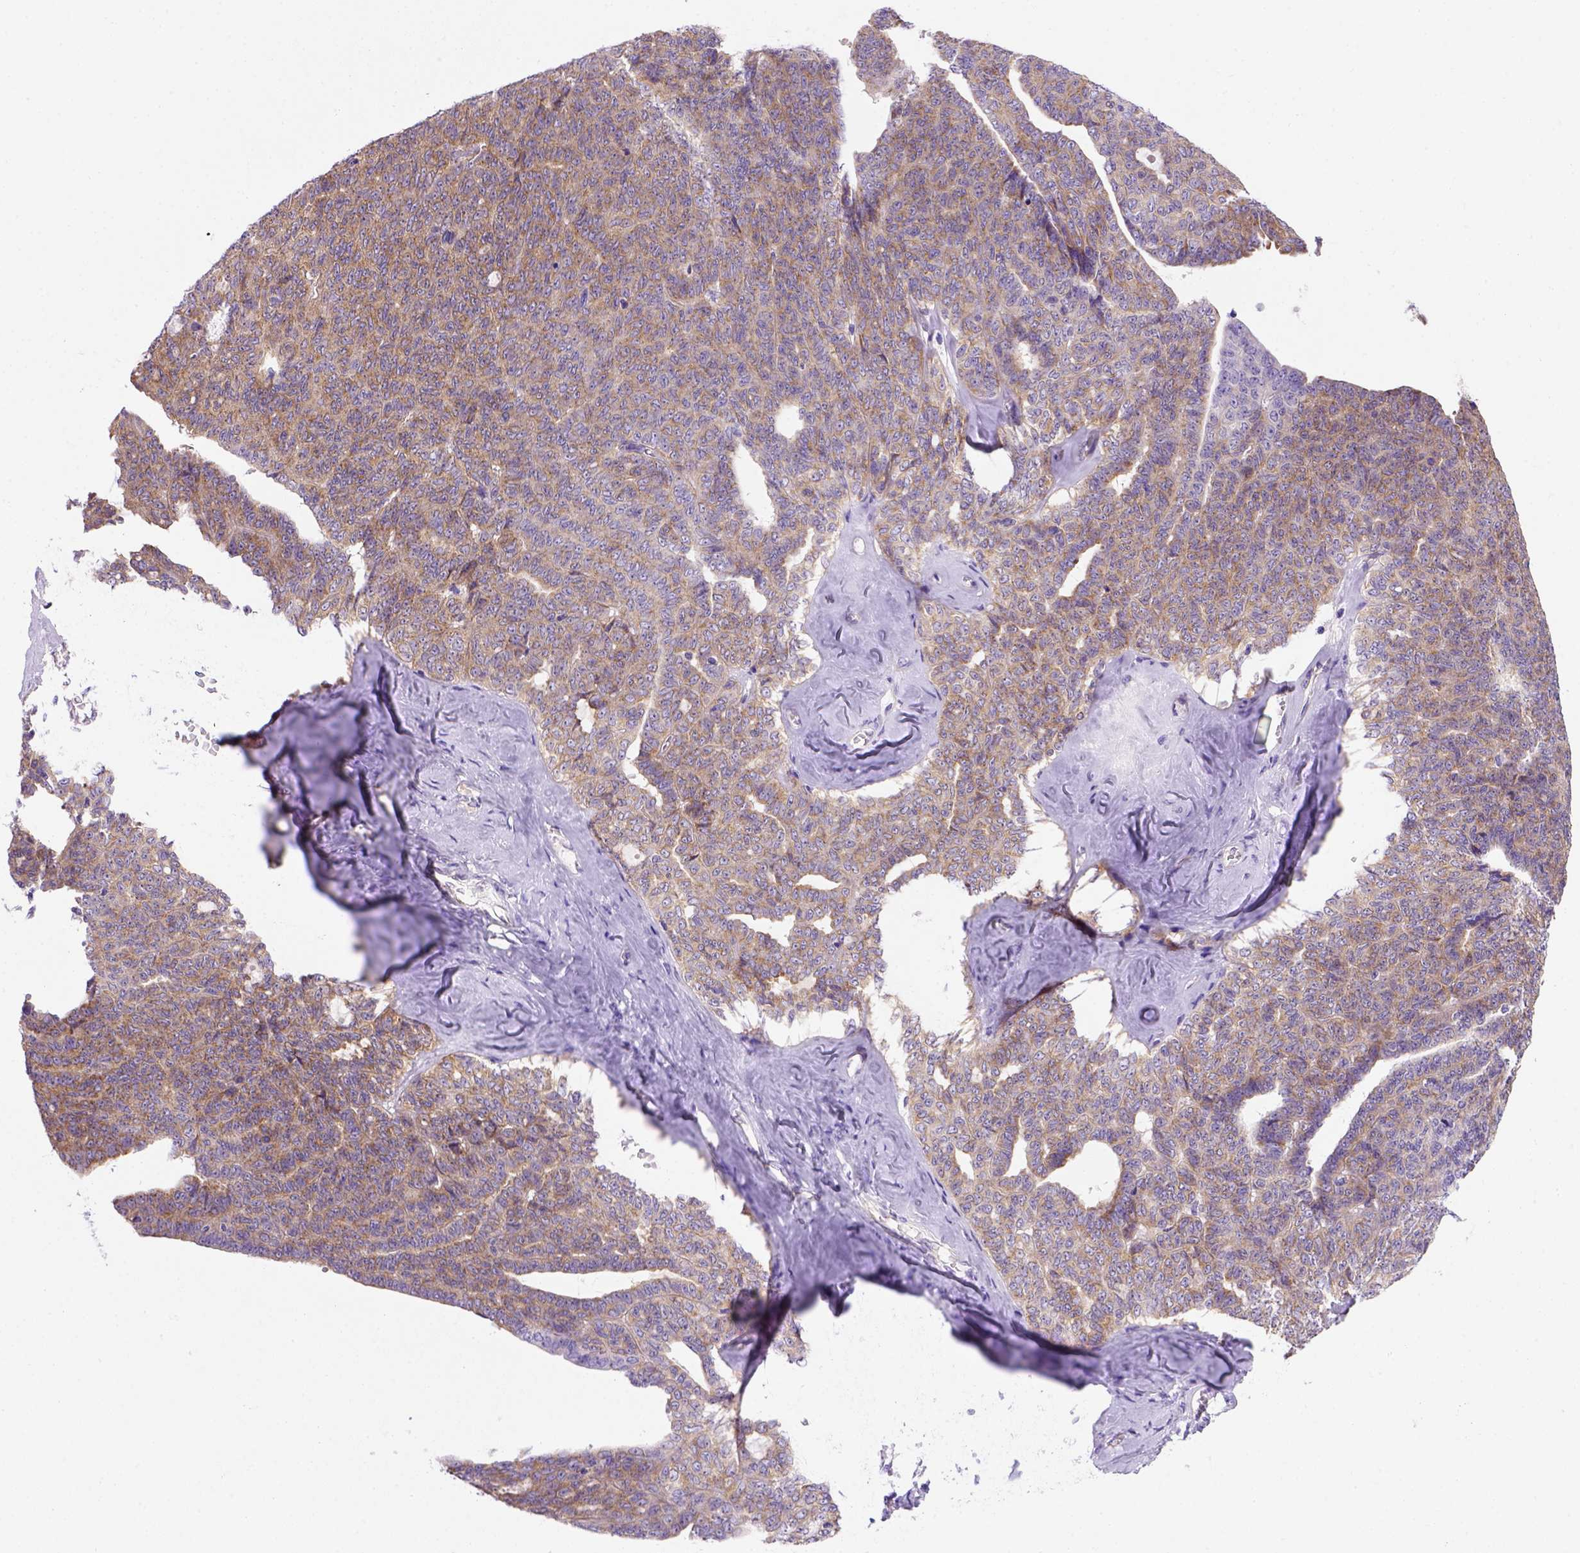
{"staining": {"intensity": "moderate", "quantity": ">75%", "location": "cytoplasmic/membranous"}, "tissue": "ovarian cancer", "cell_type": "Tumor cells", "image_type": "cancer", "snomed": [{"axis": "morphology", "description": "Cystadenocarcinoma, serous, NOS"}, {"axis": "topography", "description": "Ovary"}], "caption": "A brown stain highlights moderate cytoplasmic/membranous expression of a protein in ovarian cancer (serous cystadenocarcinoma) tumor cells. The staining was performed using DAB (3,3'-diaminobenzidine), with brown indicating positive protein expression. Nuclei are stained blue with hematoxylin.", "gene": "FOXI1", "patient": {"sex": "female", "age": 71}}